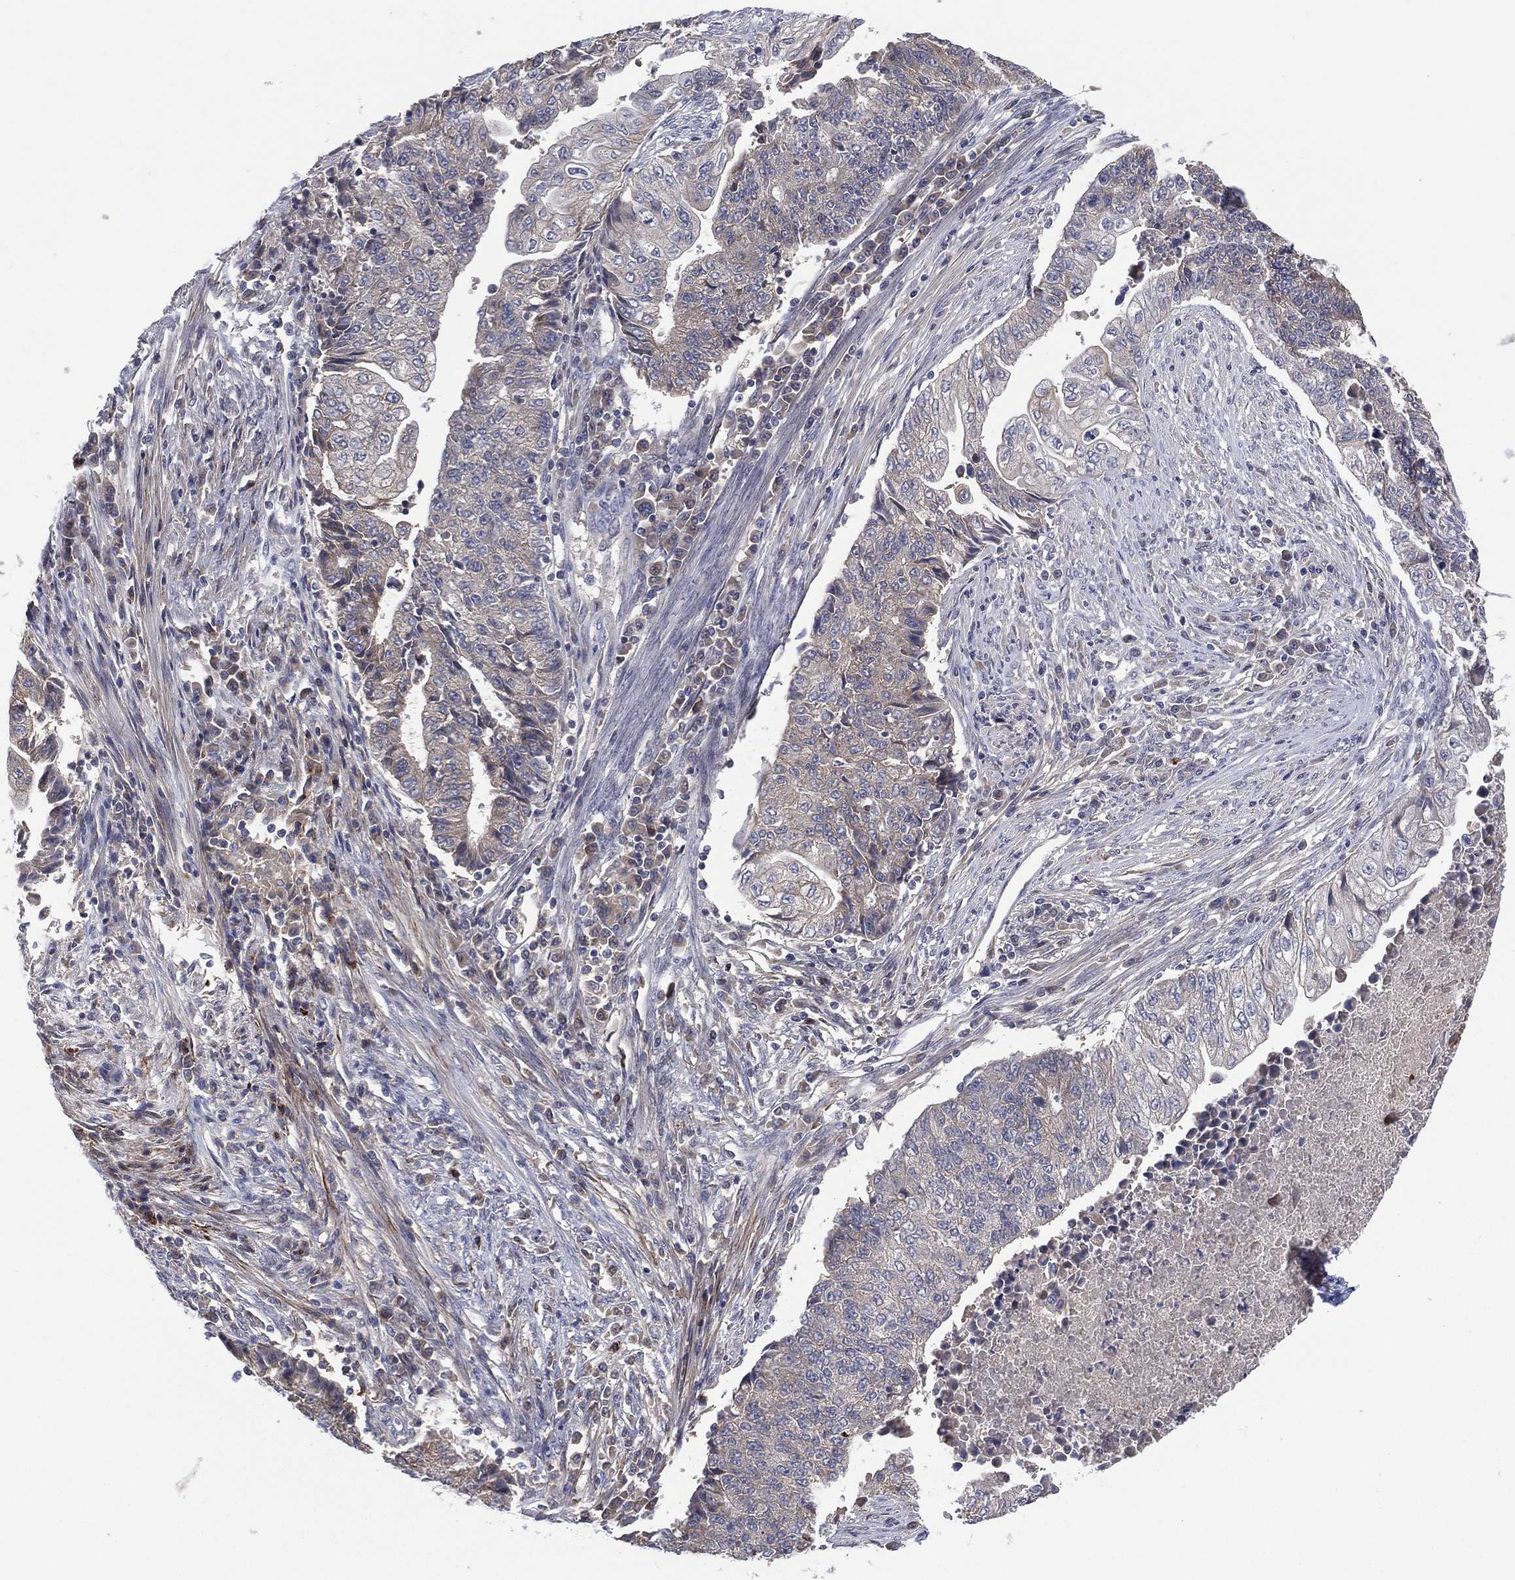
{"staining": {"intensity": "negative", "quantity": "none", "location": "none"}, "tissue": "endometrial cancer", "cell_type": "Tumor cells", "image_type": "cancer", "snomed": [{"axis": "morphology", "description": "Adenocarcinoma, NOS"}, {"axis": "topography", "description": "Uterus"}, {"axis": "topography", "description": "Endometrium"}], "caption": "Tumor cells are negative for protein expression in human adenocarcinoma (endometrial).", "gene": "MPP7", "patient": {"sex": "female", "age": 54}}